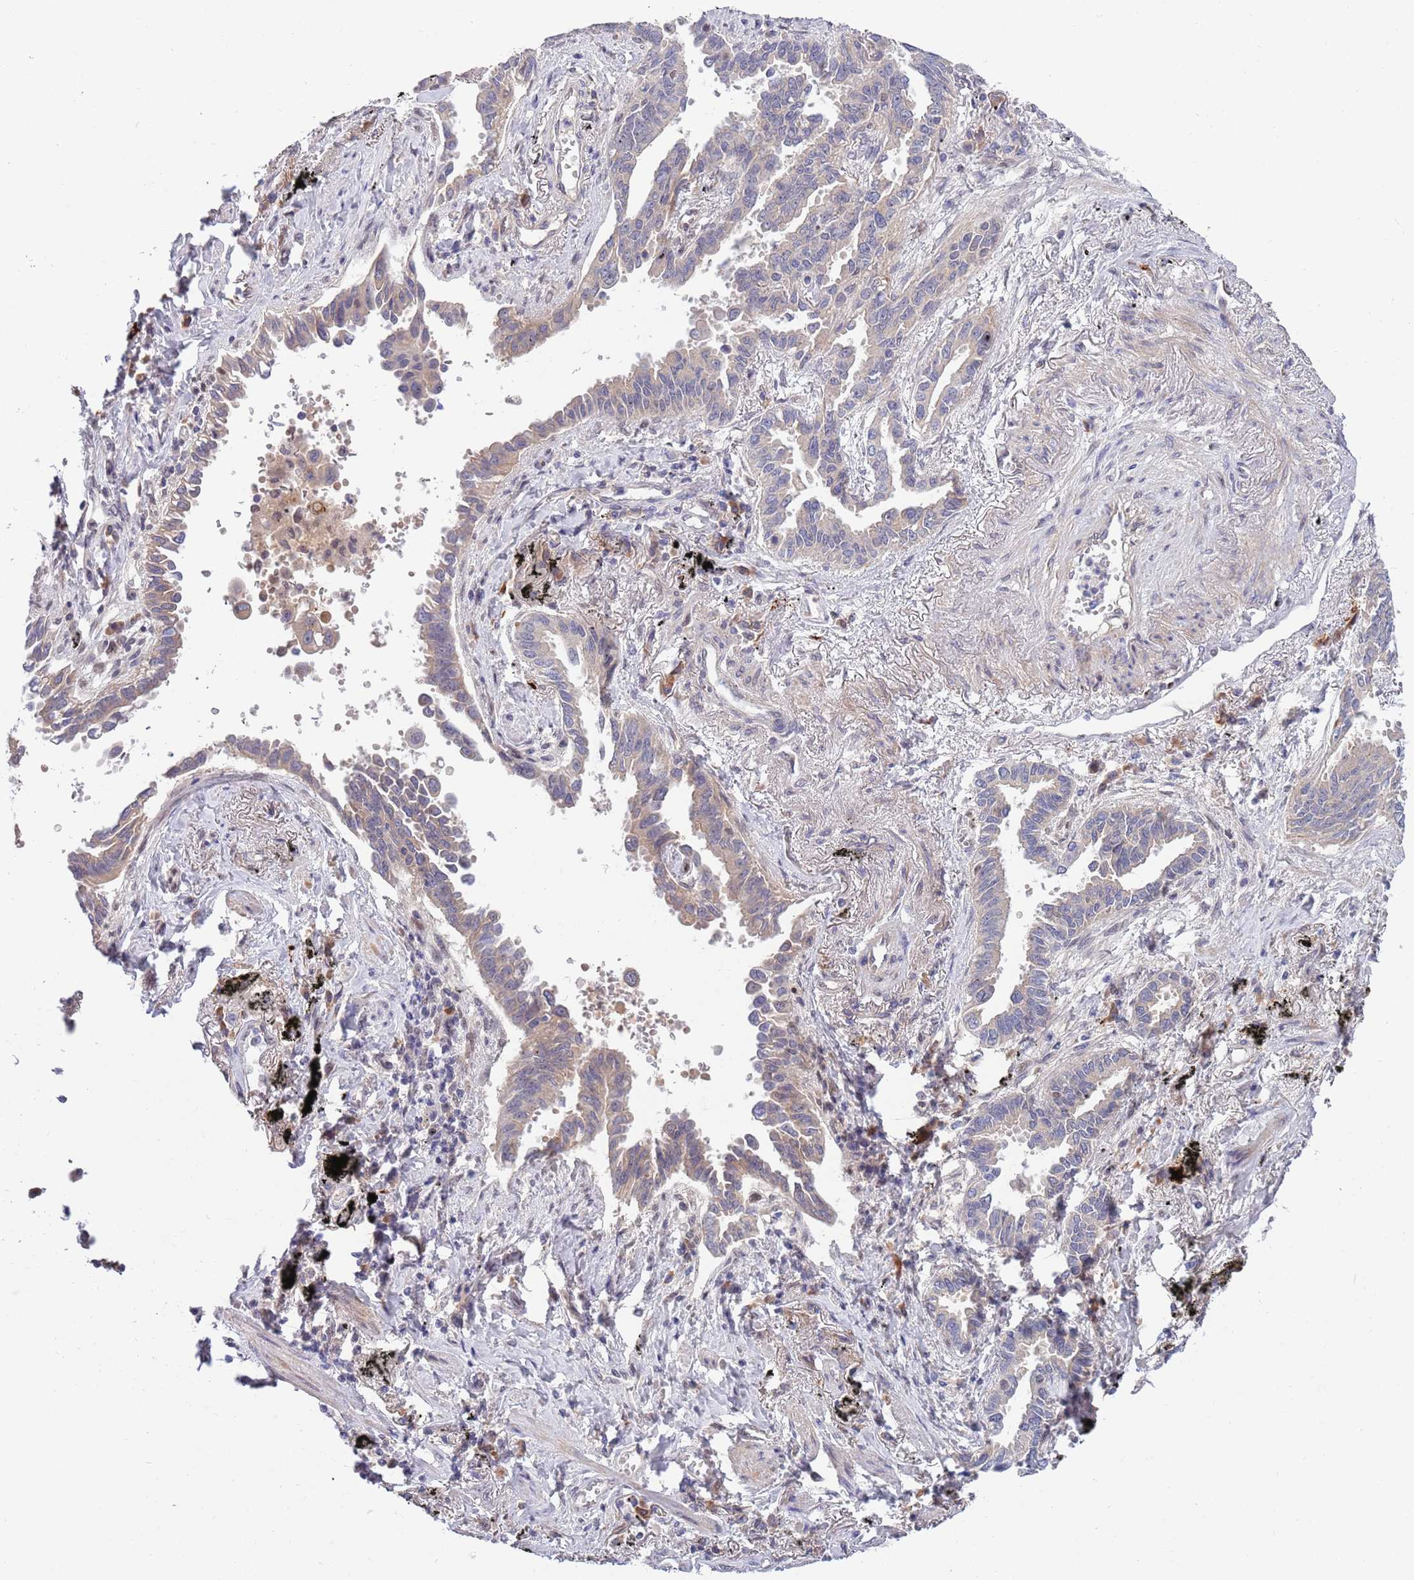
{"staining": {"intensity": "weak", "quantity": "25%-75%", "location": "cytoplasmic/membranous"}, "tissue": "lung cancer", "cell_type": "Tumor cells", "image_type": "cancer", "snomed": [{"axis": "morphology", "description": "Adenocarcinoma, NOS"}, {"axis": "topography", "description": "Lung"}], "caption": "Lung adenocarcinoma tissue reveals weak cytoplasmic/membranous positivity in approximately 25%-75% of tumor cells The staining was performed using DAB (3,3'-diaminobenzidine), with brown indicating positive protein expression. Nuclei are stained blue with hematoxylin.", "gene": "NLRP6", "patient": {"sex": "male", "age": 67}}